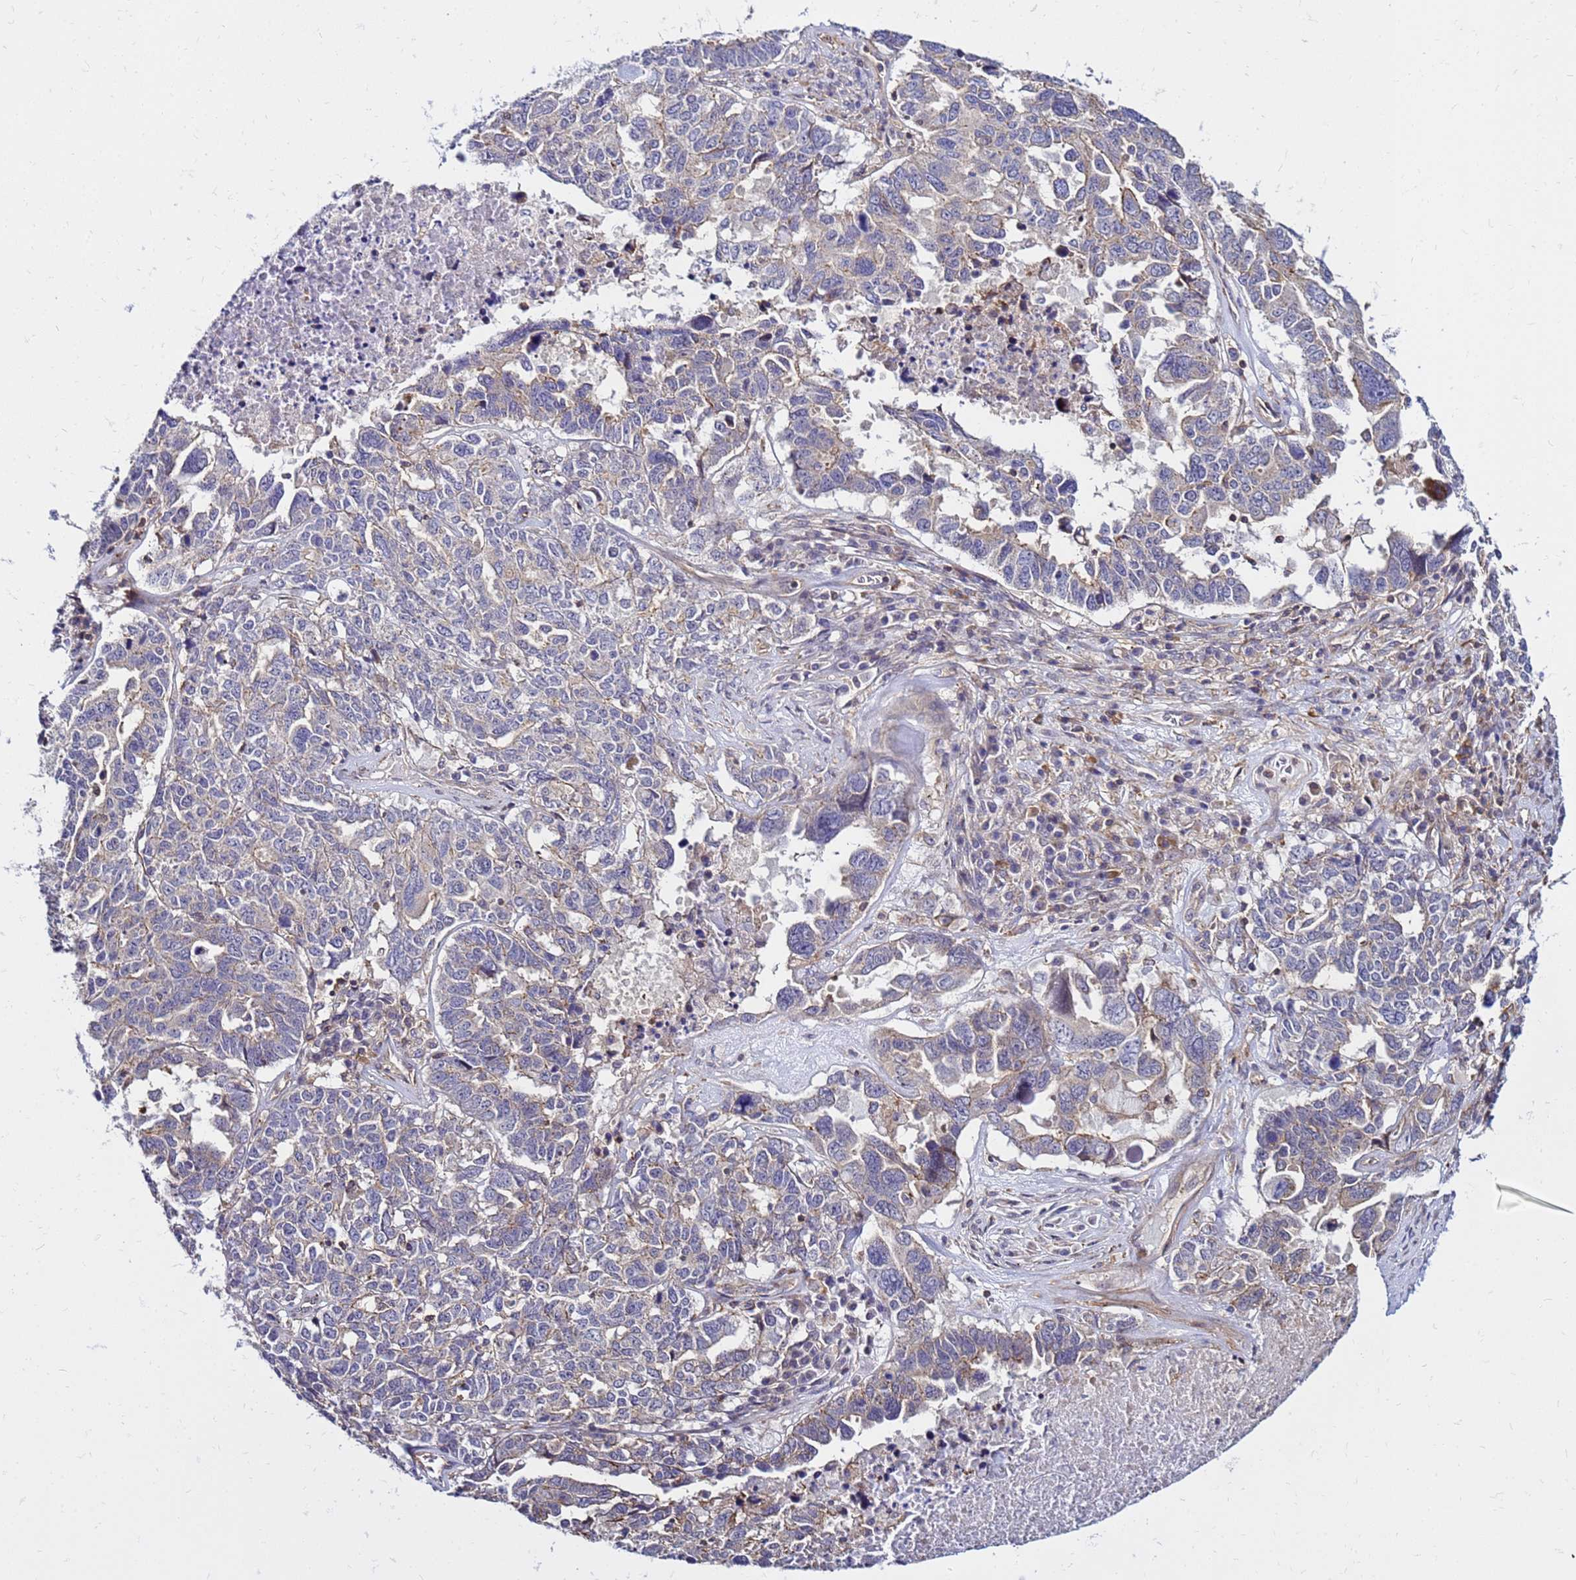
{"staining": {"intensity": "weak", "quantity": "25%-75%", "location": "cytoplasmic/membranous"}, "tissue": "ovarian cancer", "cell_type": "Tumor cells", "image_type": "cancer", "snomed": [{"axis": "morphology", "description": "Carcinoma, endometroid"}, {"axis": "topography", "description": "Ovary"}], "caption": "There is low levels of weak cytoplasmic/membranous staining in tumor cells of ovarian cancer (endometroid carcinoma), as demonstrated by immunohistochemical staining (brown color).", "gene": "STK38", "patient": {"sex": "female", "age": 62}}